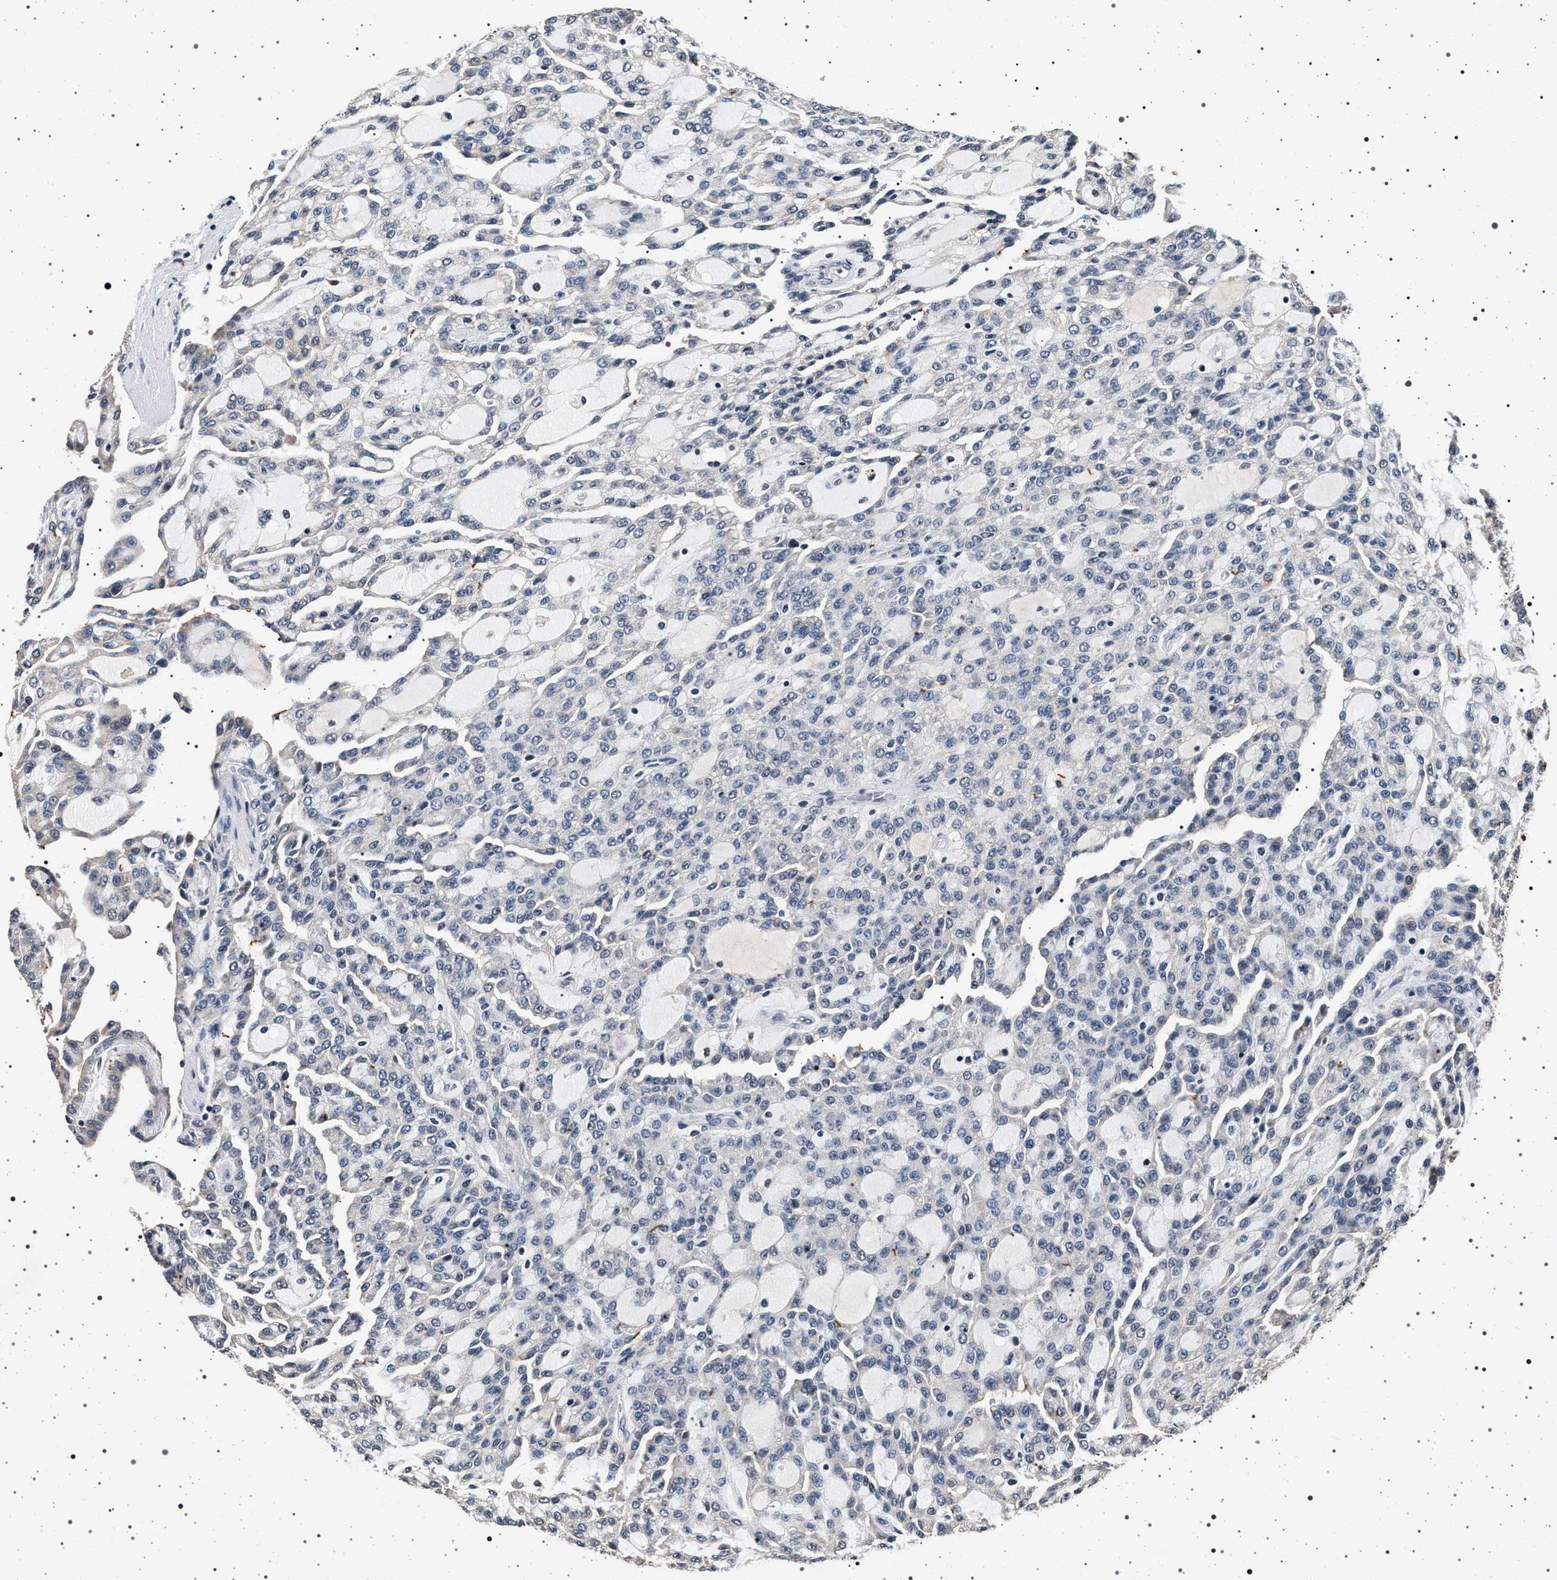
{"staining": {"intensity": "negative", "quantity": "none", "location": "none"}, "tissue": "renal cancer", "cell_type": "Tumor cells", "image_type": "cancer", "snomed": [{"axis": "morphology", "description": "Adenocarcinoma, NOS"}, {"axis": "topography", "description": "Kidney"}], "caption": "High magnification brightfield microscopy of renal cancer (adenocarcinoma) stained with DAB (3,3'-diaminobenzidine) (brown) and counterstained with hematoxylin (blue): tumor cells show no significant staining.", "gene": "CDKN1B", "patient": {"sex": "male", "age": 63}}